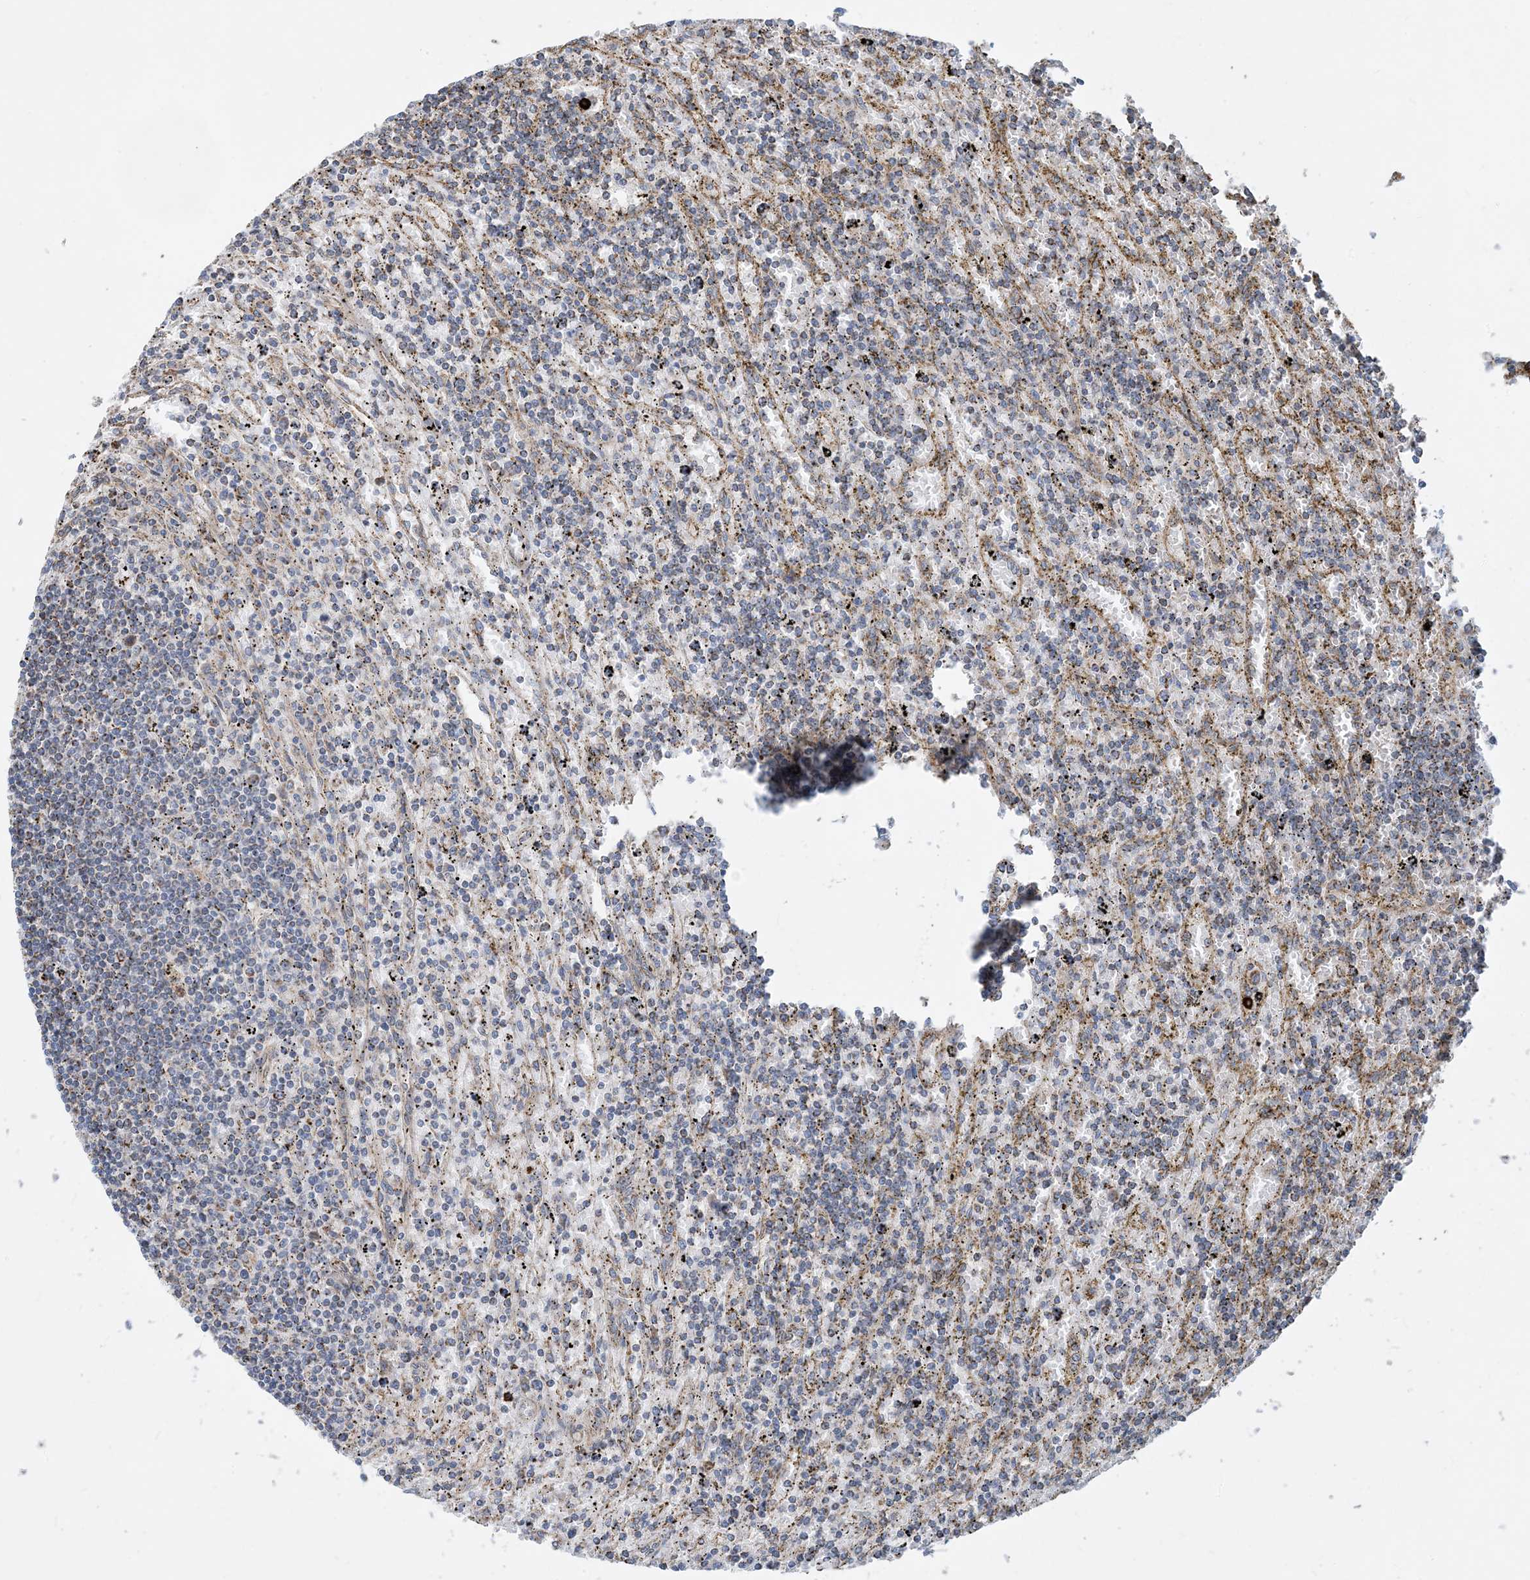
{"staining": {"intensity": "negative", "quantity": "none", "location": "none"}, "tissue": "lymphoma", "cell_type": "Tumor cells", "image_type": "cancer", "snomed": [{"axis": "morphology", "description": "Malignant lymphoma, non-Hodgkin's type, Low grade"}, {"axis": "topography", "description": "Spleen"}], "caption": "Tumor cells are negative for protein expression in human malignant lymphoma, non-Hodgkin's type (low-grade).", "gene": "PCDHGA1", "patient": {"sex": "male", "age": 76}}